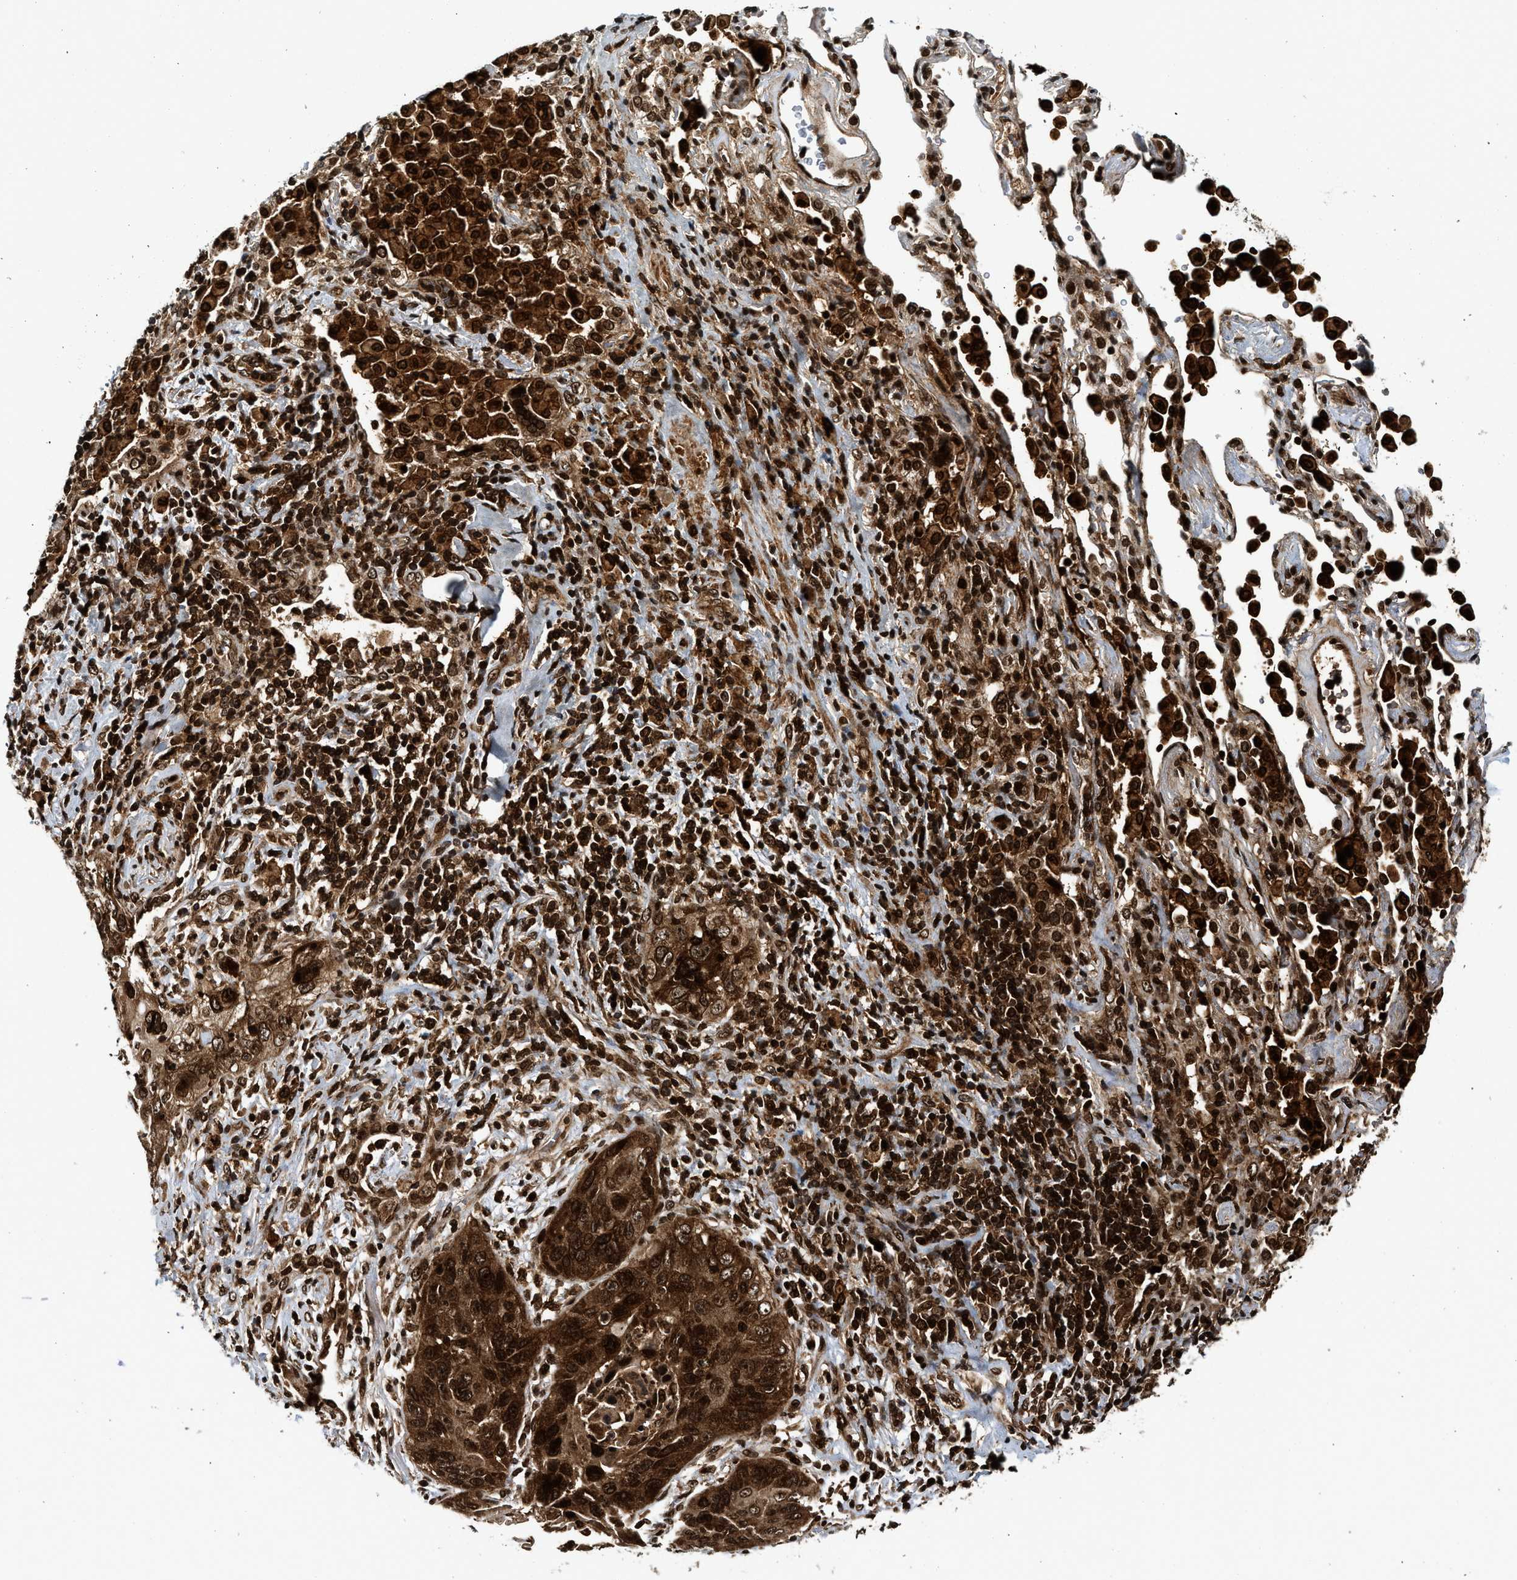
{"staining": {"intensity": "strong", "quantity": ">75%", "location": "cytoplasmic/membranous,nuclear"}, "tissue": "lung cancer", "cell_type": "Tumor cells", "image_type": "cancer", "snomed": [{"axis": "morphology", "description": "Squamous cell carcinoma, NOS"}, {"axis": "topography", "description": "Lung"}], "caption": "A photomicrograph of human lung squamous cell carcinoma stained for a protein displays strong cytoplasmic/membranous and nuclear brown staining in tumor cells.", "gene": "MDM2", "patient": {"sex": "female", "age": 67}}